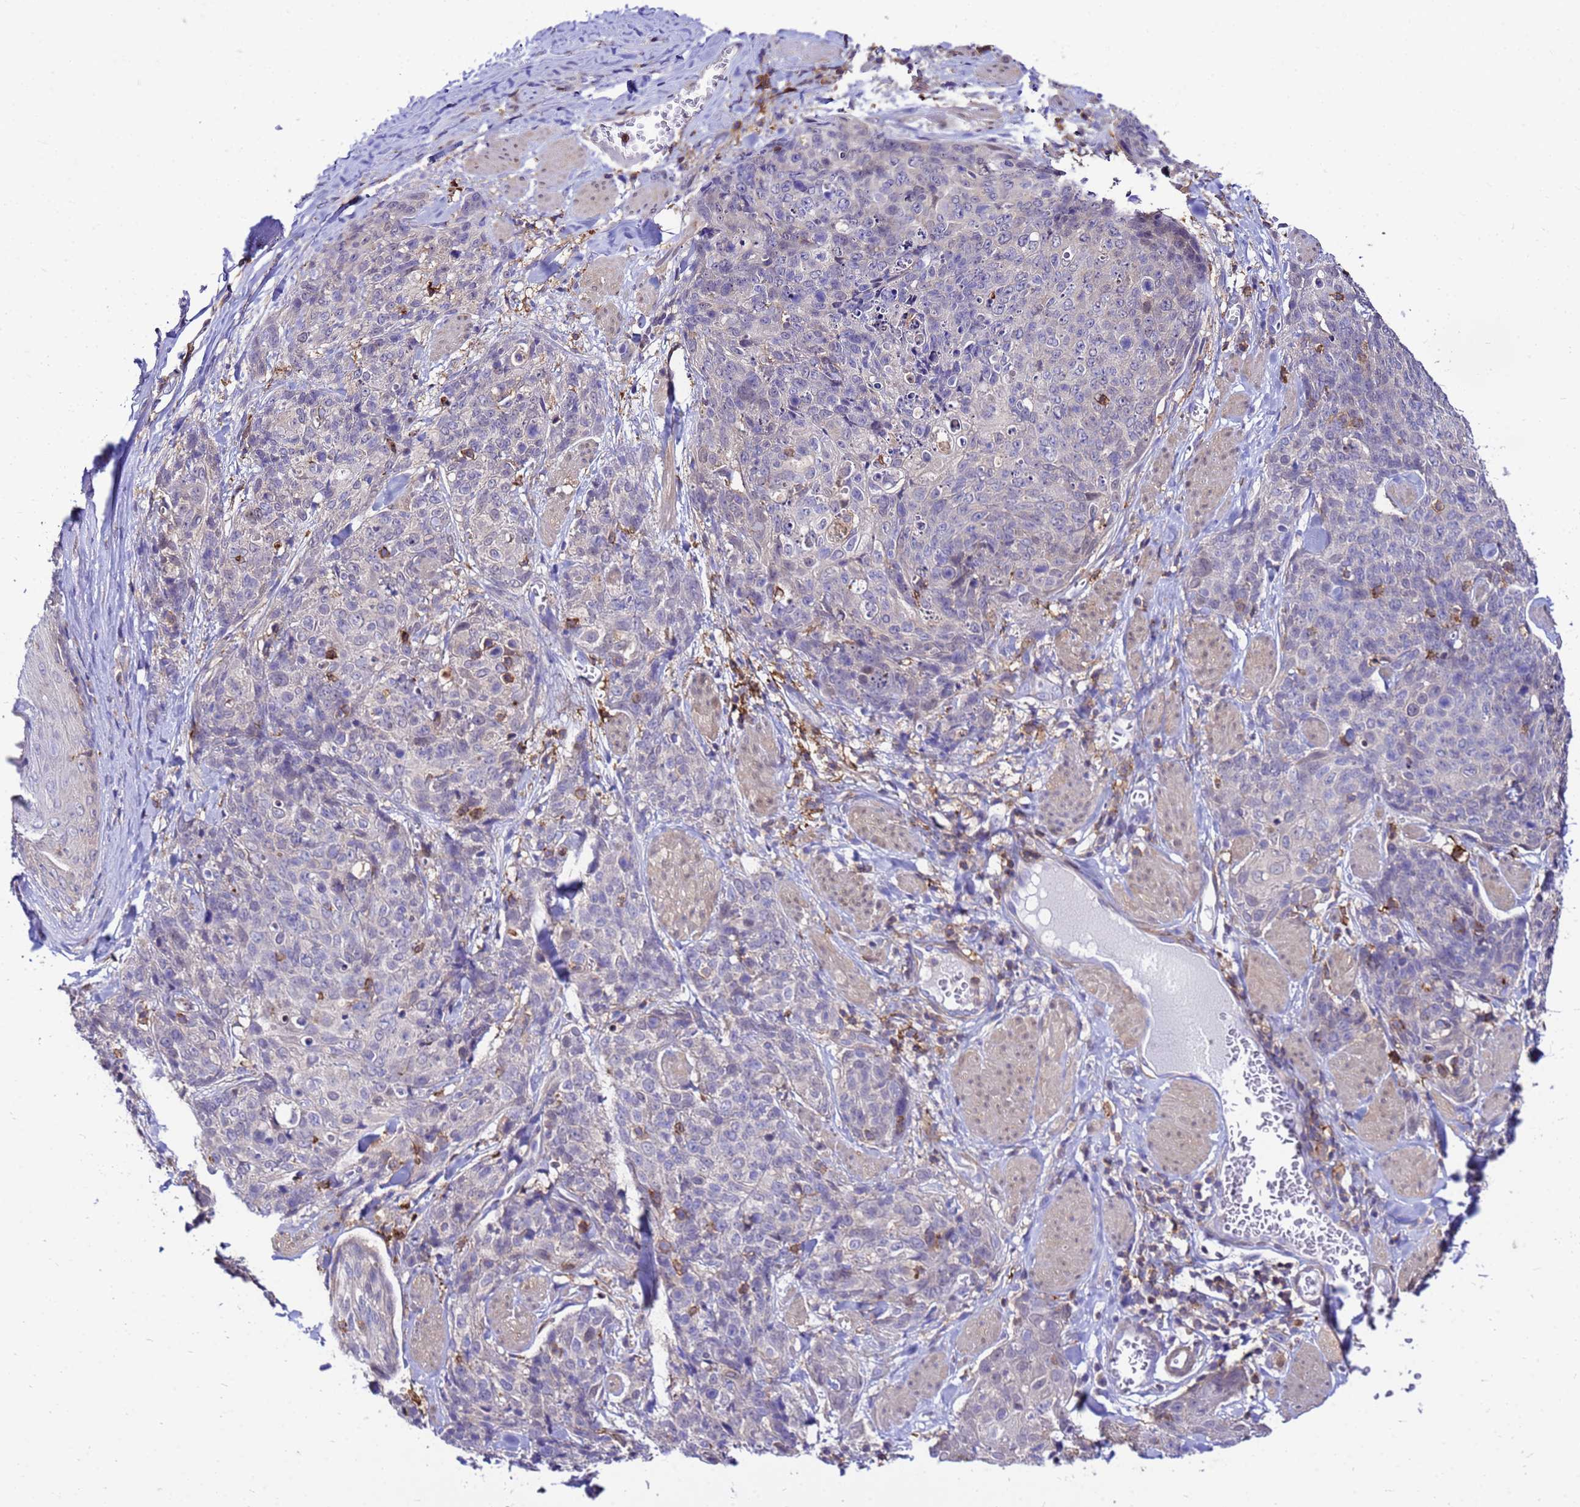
{"staining": {"intensity": "negative", "quantity": "none", "location": "none"}, "tissue": "skin cancer", "cell_type": "Tumor cells", "image_type": "cancer", "snomed": [{"axis": "morphology", "description": "Squamous cell carcinoma, NOS"}, {"axis": "topography", "description": "Skin"}, {"axis": "topography", "description": "Vulva"}], "caption": "Skin cancer stained for a protein using IHC demonstrates no positivity tumor cells.", "gene": "DBNDD2", "patient": {"sex": "female", "age": 85}}